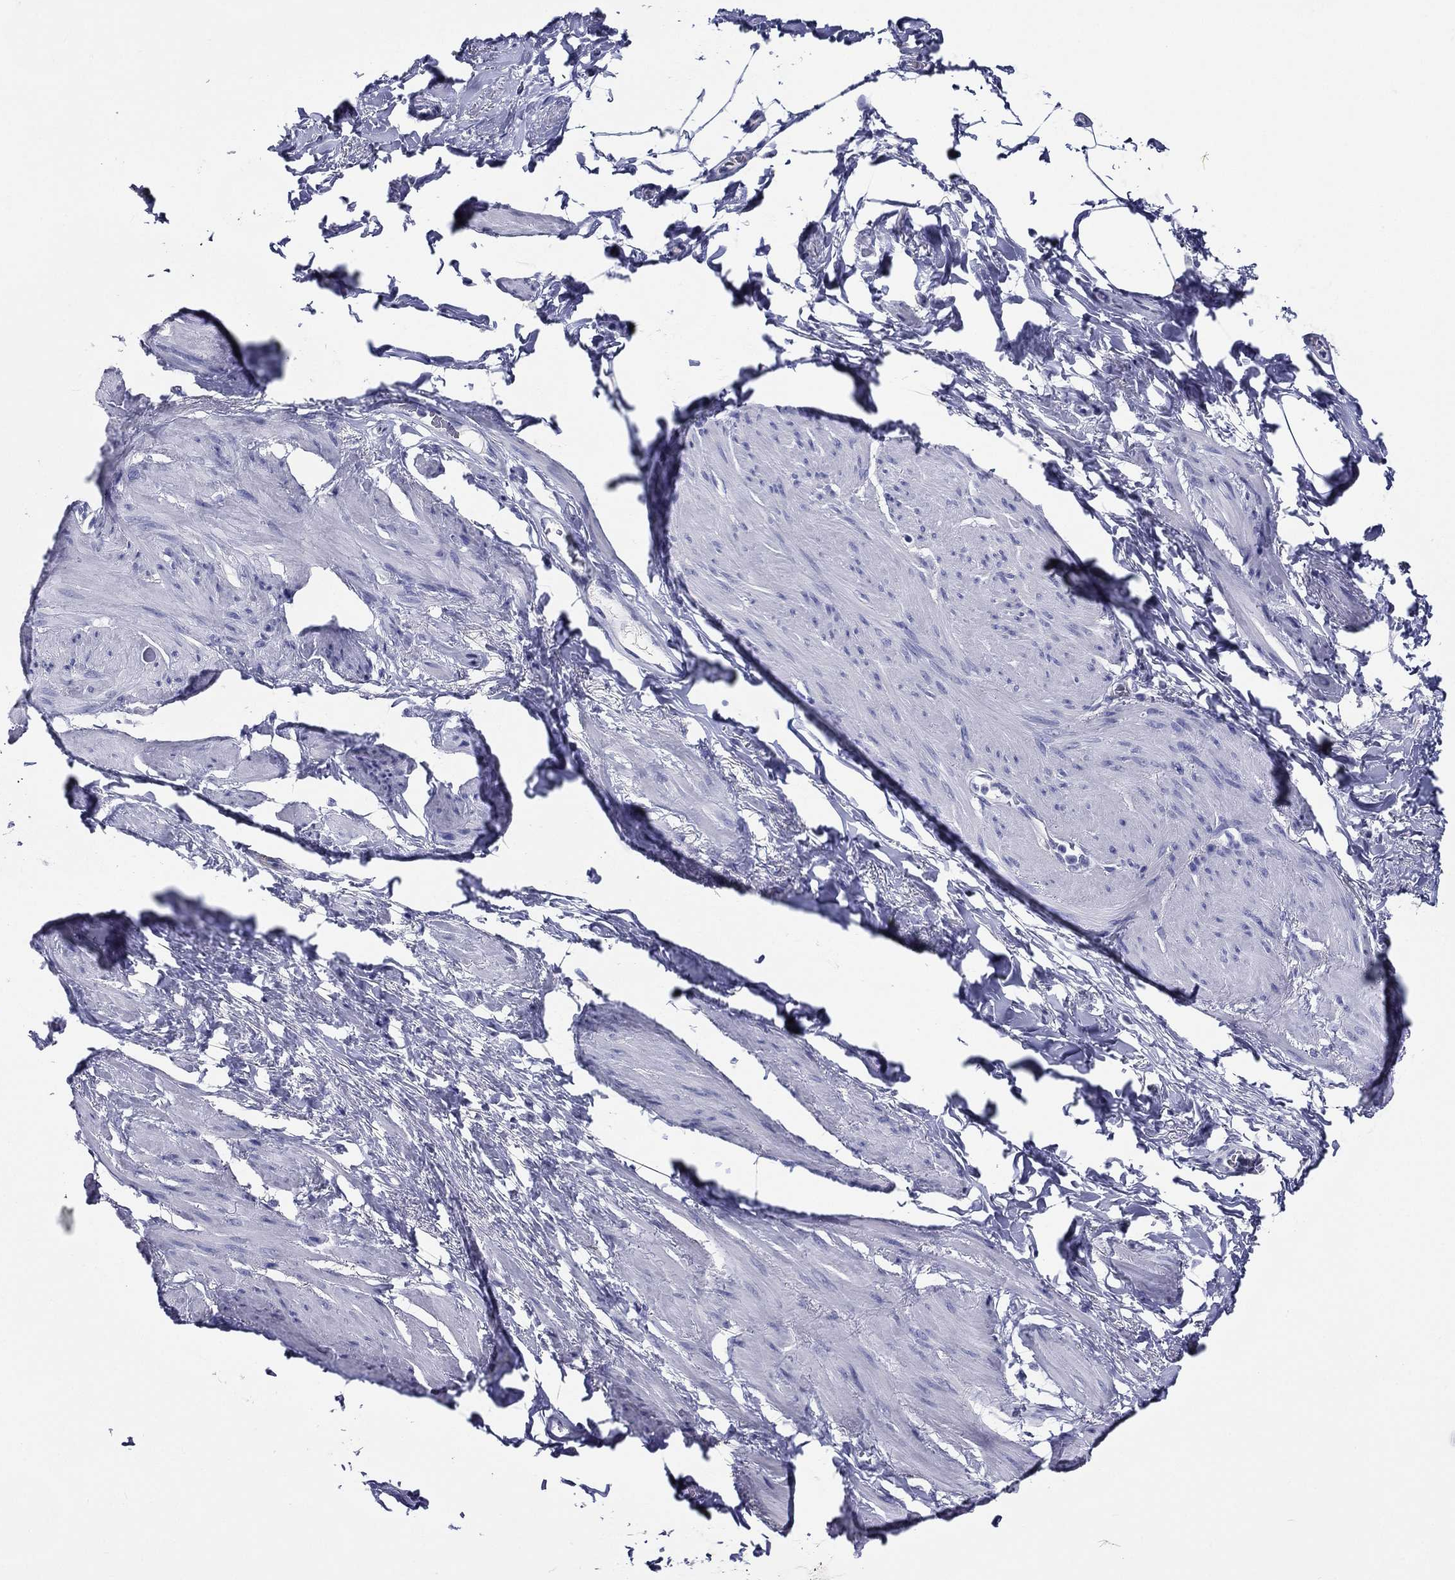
{"staining": {"intensity": "negative", "quantity": "none", "location": "none"}, "tissue": "soft tissue", "cell_type": "Fibroblasts", "image_type": "normal", "snomed": [{"axis": "morphology", "description": "Normal tissue, NOS"}, {"axis": "topography", "description": "Soft tissue"}, {"axis": "topography", "description": "Adipose tissue"}, {"axis": "topography", "description": "Vascular tissue"}, {"axis": "topography", "description": "Peripheral nerve tissue"}], "caption": "The photomicrograph exhibits no staining of fibroblasts in unremarkable soft tissue.", "gene": "ACE2", "patient": {"sex": "male", "age": 68}}